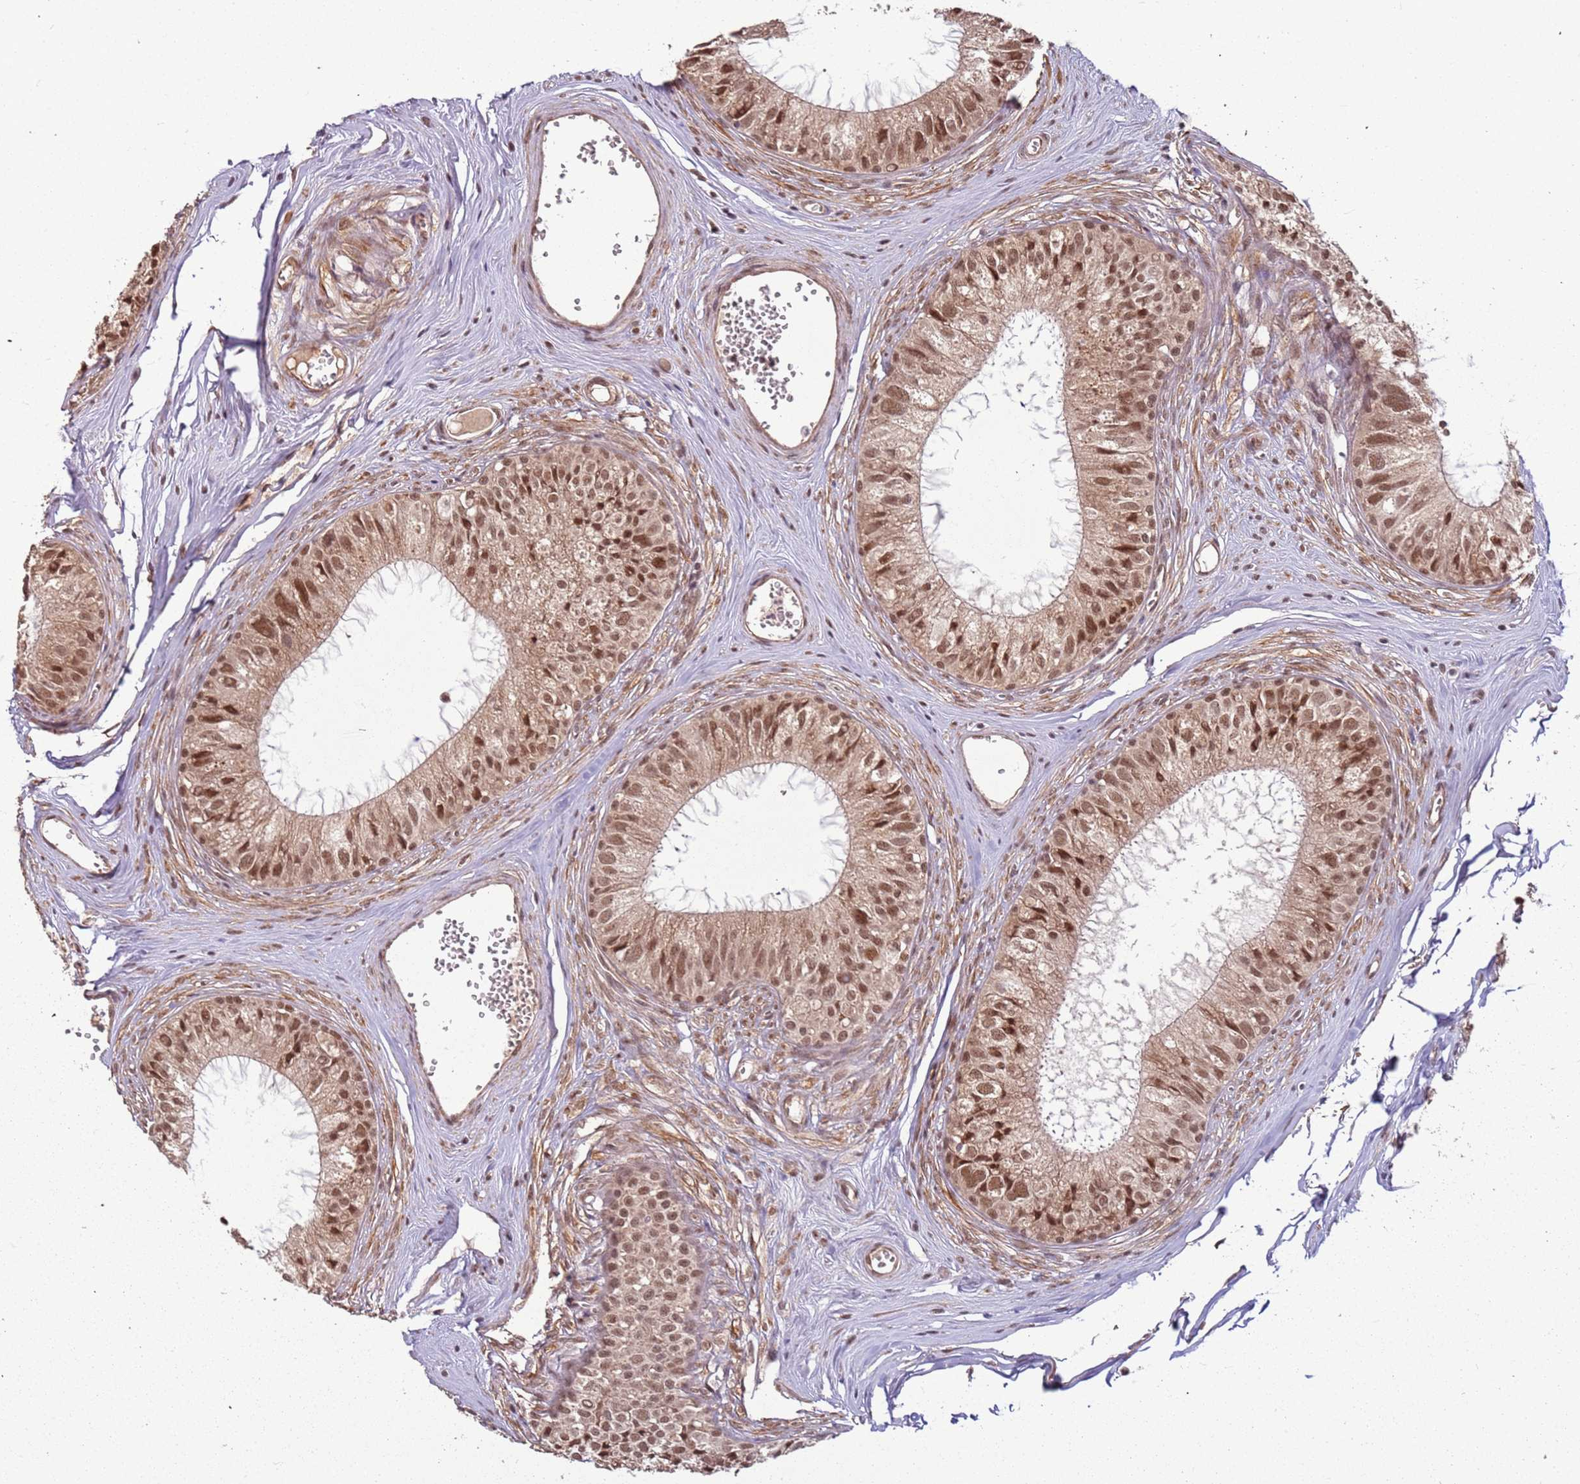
{"staining": {"intensity": "moderate", "quantity": ">75%", "location": "nuclear"}, "tissue": "epididymis", "cell_type": "Glandular cells", "image_type": "normal", "snomed": [{"axis": "morphology", "description": "Normal tissue, NOS"}, {"axis": "topography", "description": "Epididymis"}], "caption": "Immunohistochemical staining of unremarkable human epididymis reveals moderate nuclear protein expression in about >75% of glandular cells.", "gene": "POLR3H", "patient": {"sex": "male", "age": 36}}